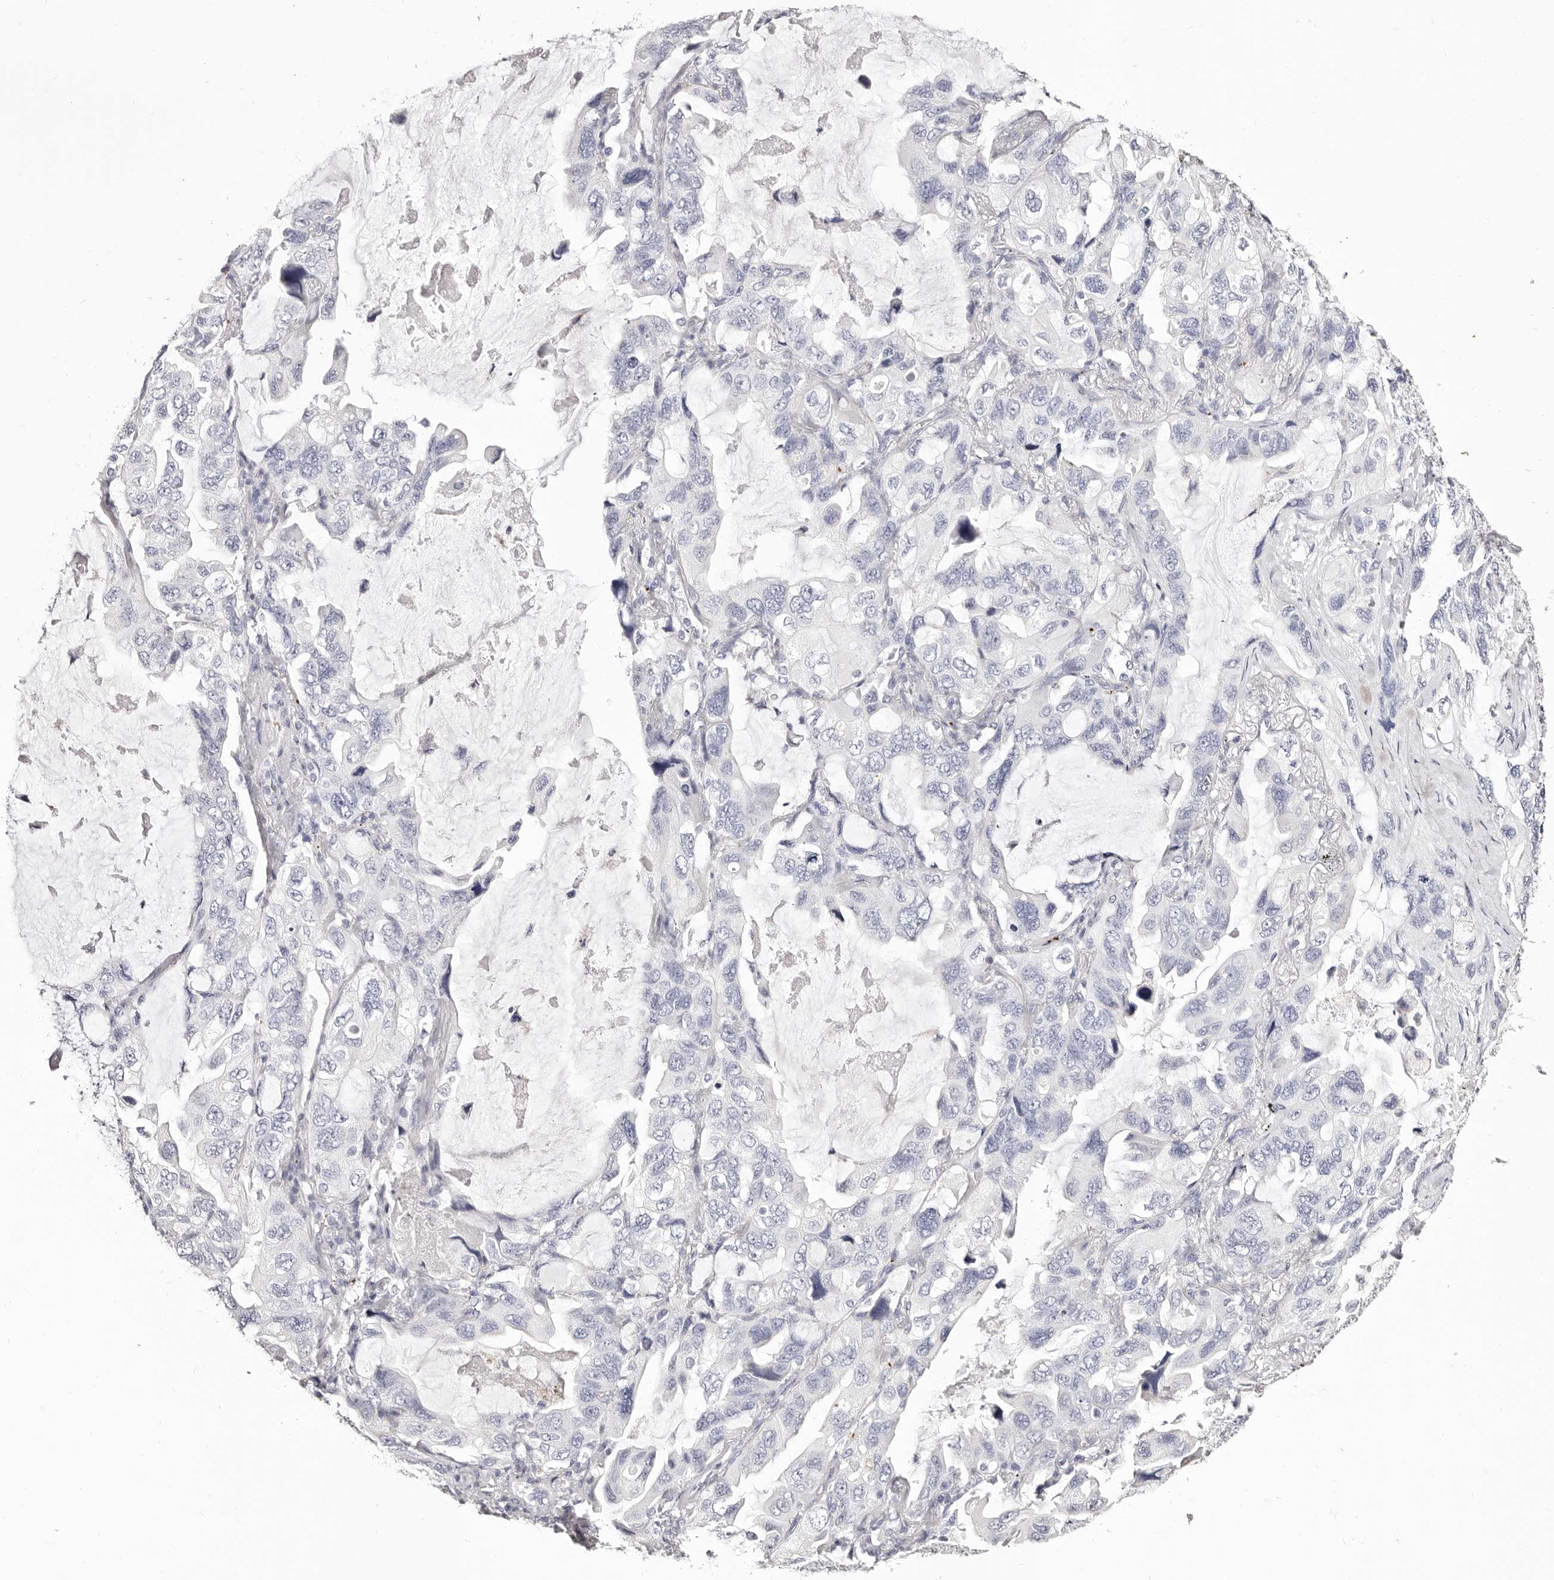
{"staining": {"intensity": "negative", "quantity": "none", "location": "none"}, "tissue": "lung cancer", "cell_type": "Tumor cells", "image_type": "cancer", "snomed": [{"axis": "morphology", "description": "Squamous cell carcinoma, NOS"}, {"axis": "topography", "description": "Lung"}], "caption": "Immunohistochemical staining of human lung cancer (squamous cell carcinoma) shows no significant positivity in tumor cells. (DAB IHC visualized using brightfield microscopy, high magnification).", "gene": "PF4", "patient": {"sex": "female", "age": 73}}